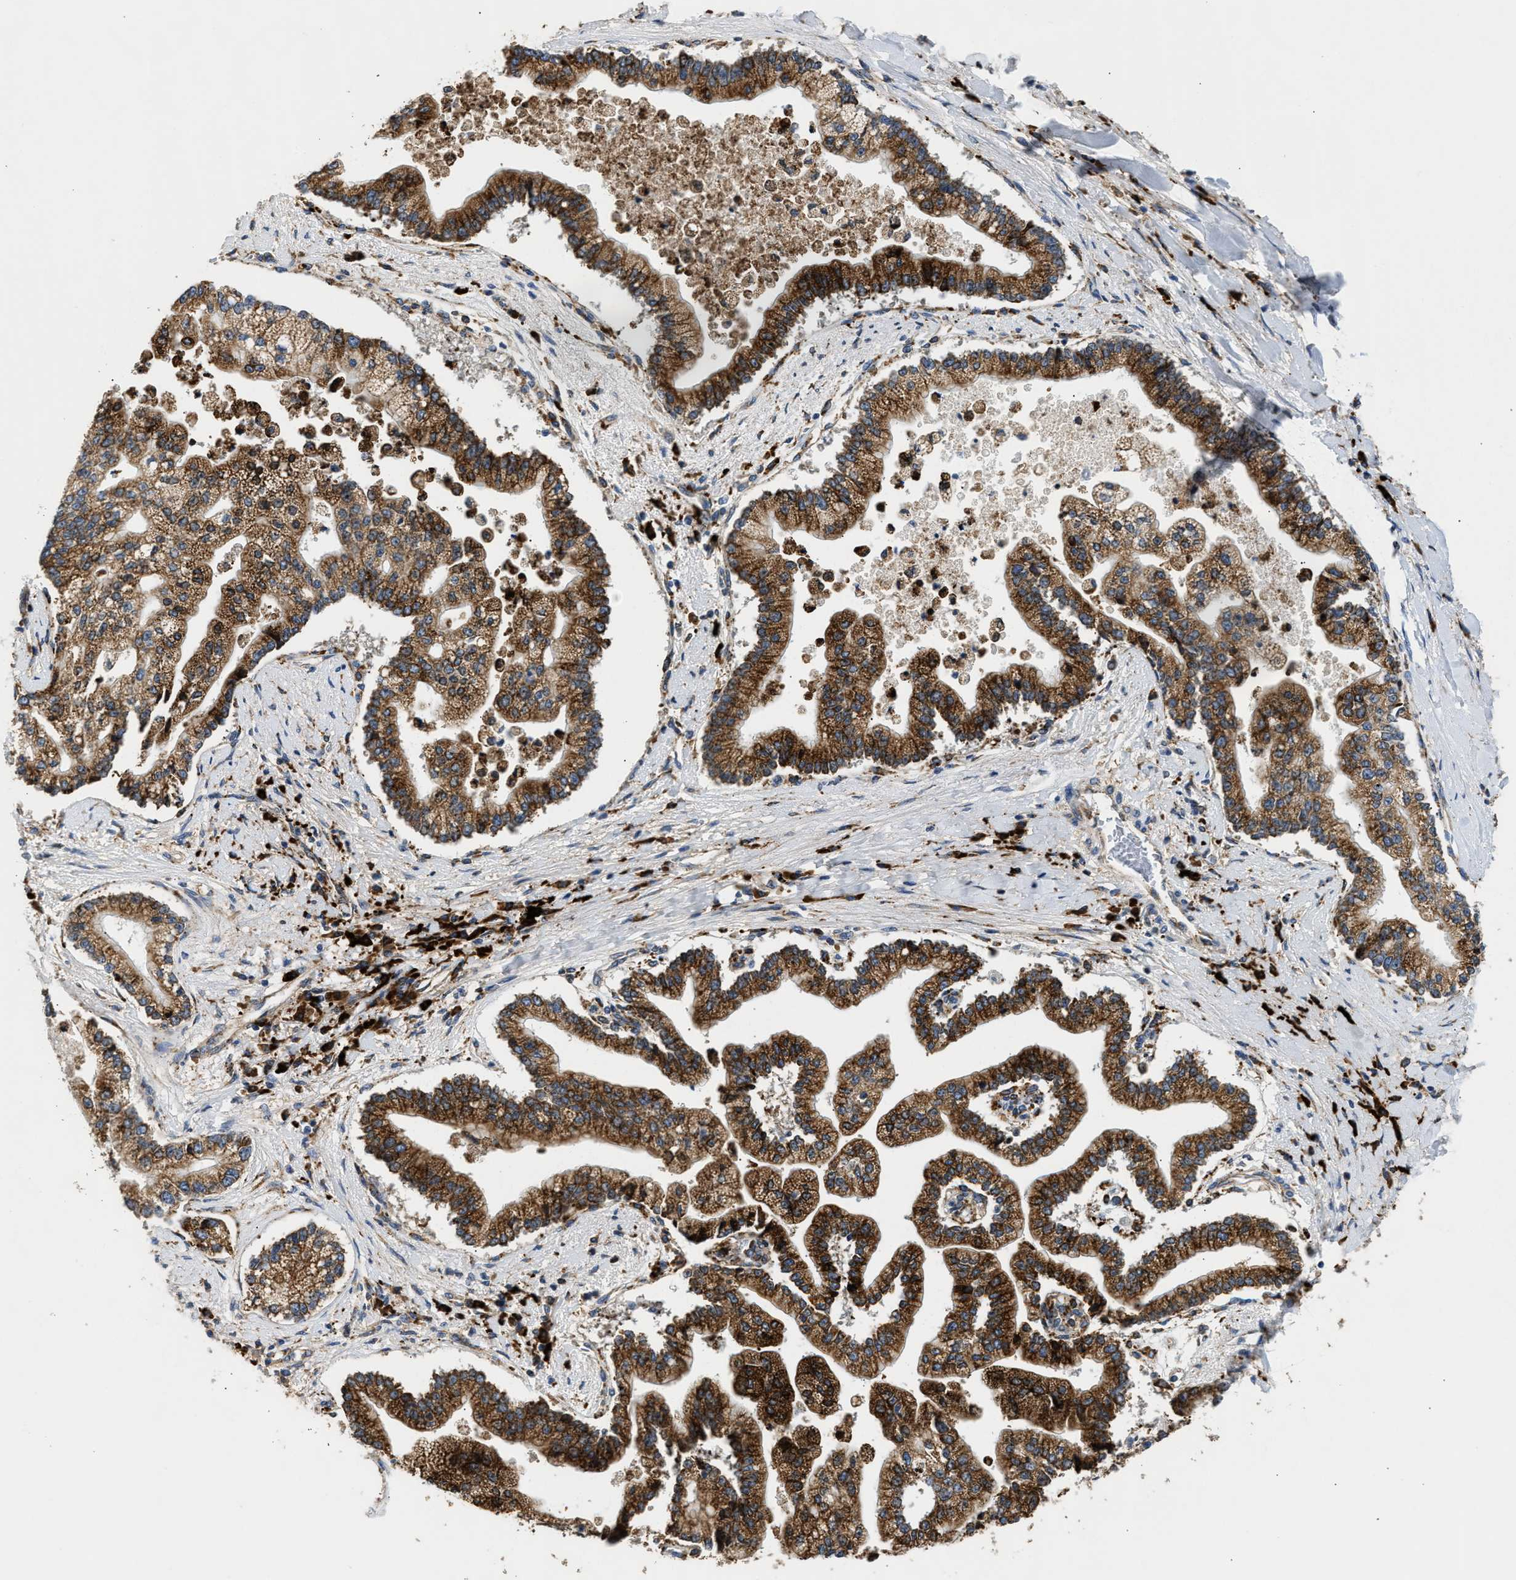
{"staining": {"intensity": "strong", "quantity": ">75%", "location": "cytoplasmic/membranous"}, "tissue": "liver cancer", "cell_type": "Tumor cells", "image_type": "cancer", "snomed": [{"axis": "morphology", "description": "Cholangiocarcinoma"}, {"axis": "topography", "description": "Liver"}], "caption": "Liver cancer tissue shows strong cytoplasmic/membranous expression in approximately >75% of tumor cells The protein is shown in brown color, while the nuclei are stained blue.", "gene": "AMZ1", "patient": {"sex": "male", "age": 50}}